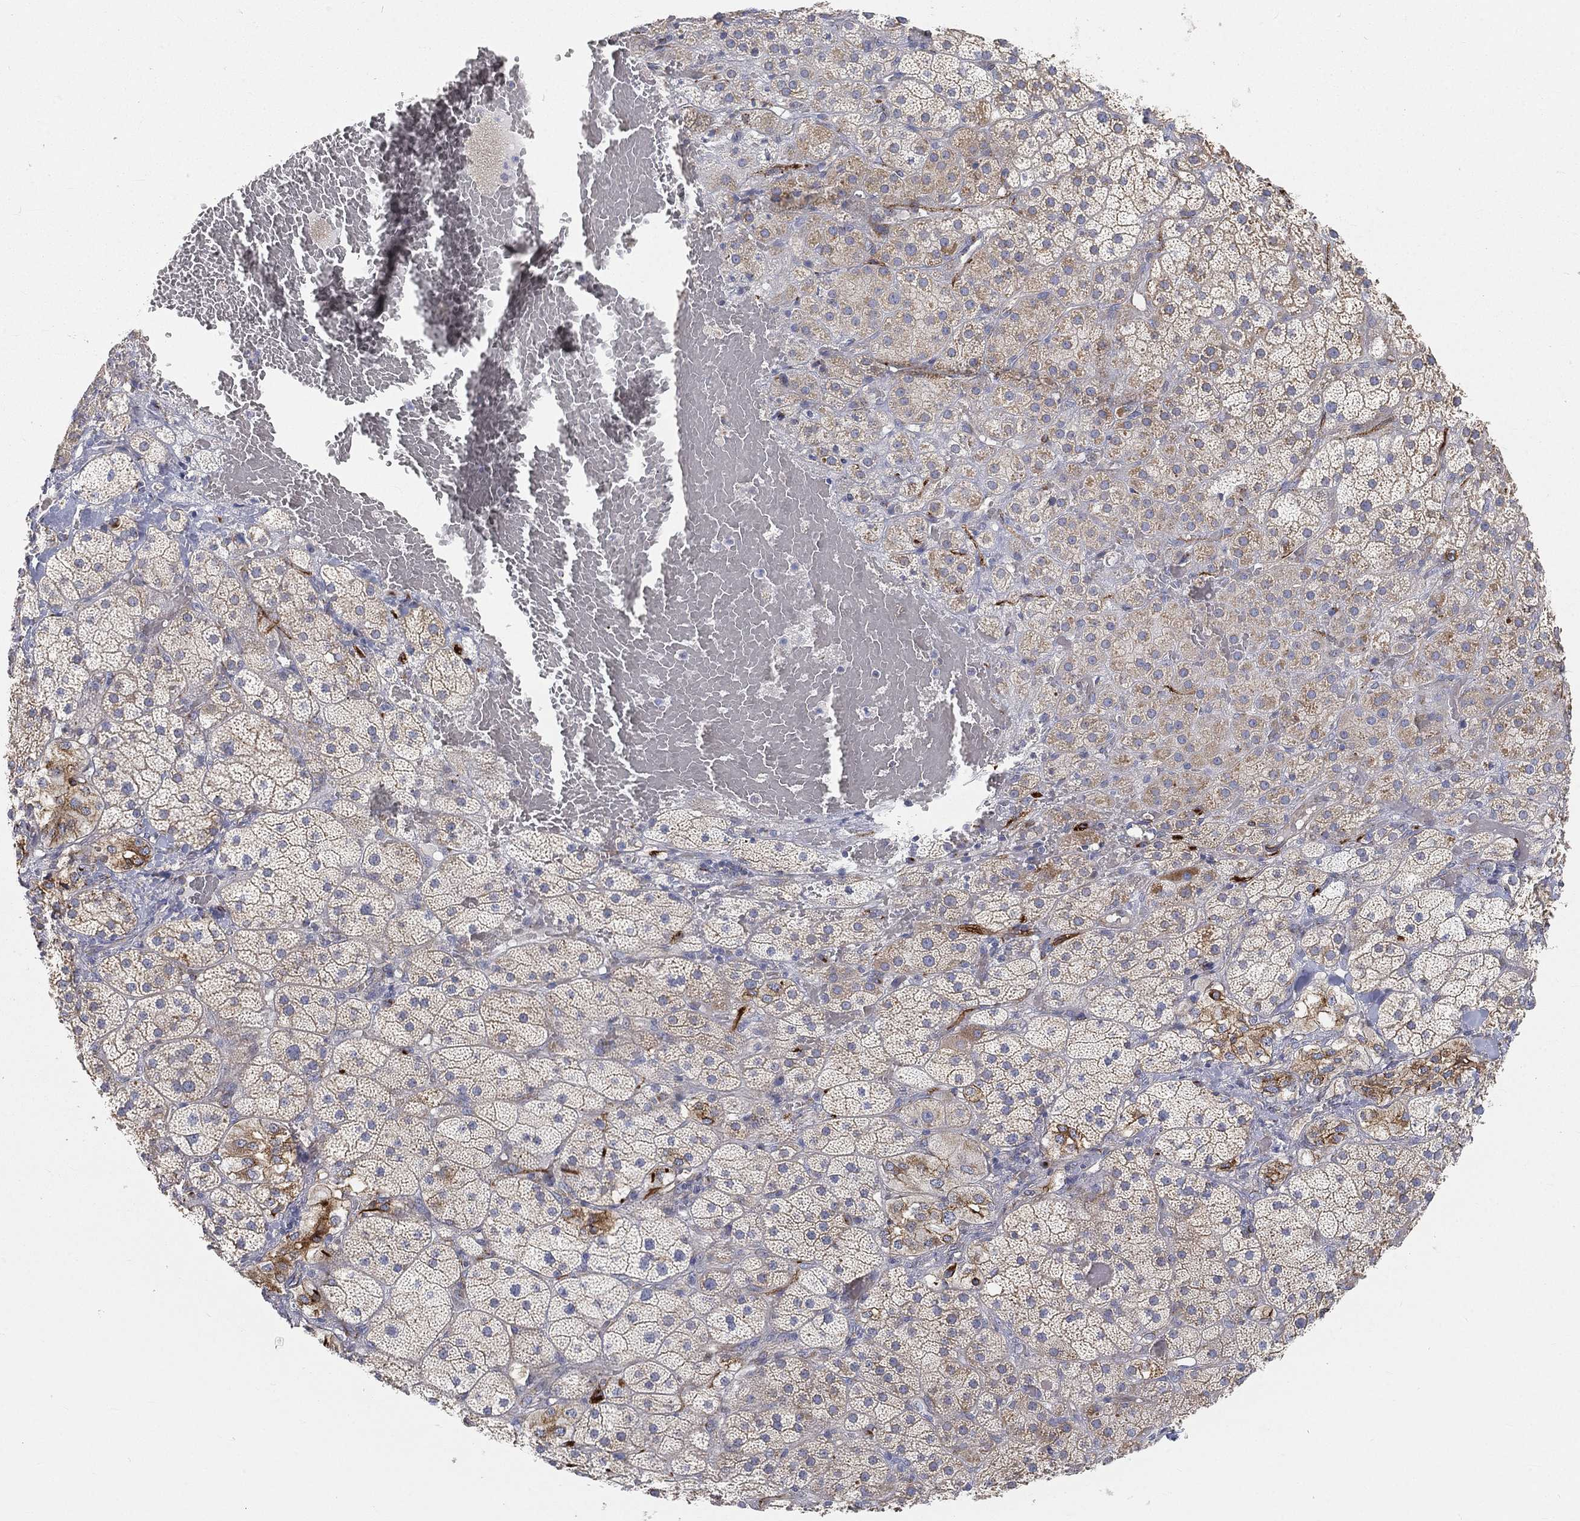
{"staining": {"intensity": "moderate", "quantity": "25%-75%", "location": "cytoplasmic/membranous"}, "tissue": "adrenal gland", "cell_type": "Glandular cells", "image_type": "normal", "snomed": [{"axis": "morphology", "description": "Normal tissue, NOS"}, {"axis": "topography", "description": "Adrenal gland"}], "caption": "Glandular cells exhibit medium levels of moderate cytoplasmic/membranous staining in approximately 25%-75% of cells in benign adrenal gland. (Brightfield microscopy of DAB IHC at high magnification).", "gene": "TMEM25", "patient": {"sex": "male", "age": 57}}